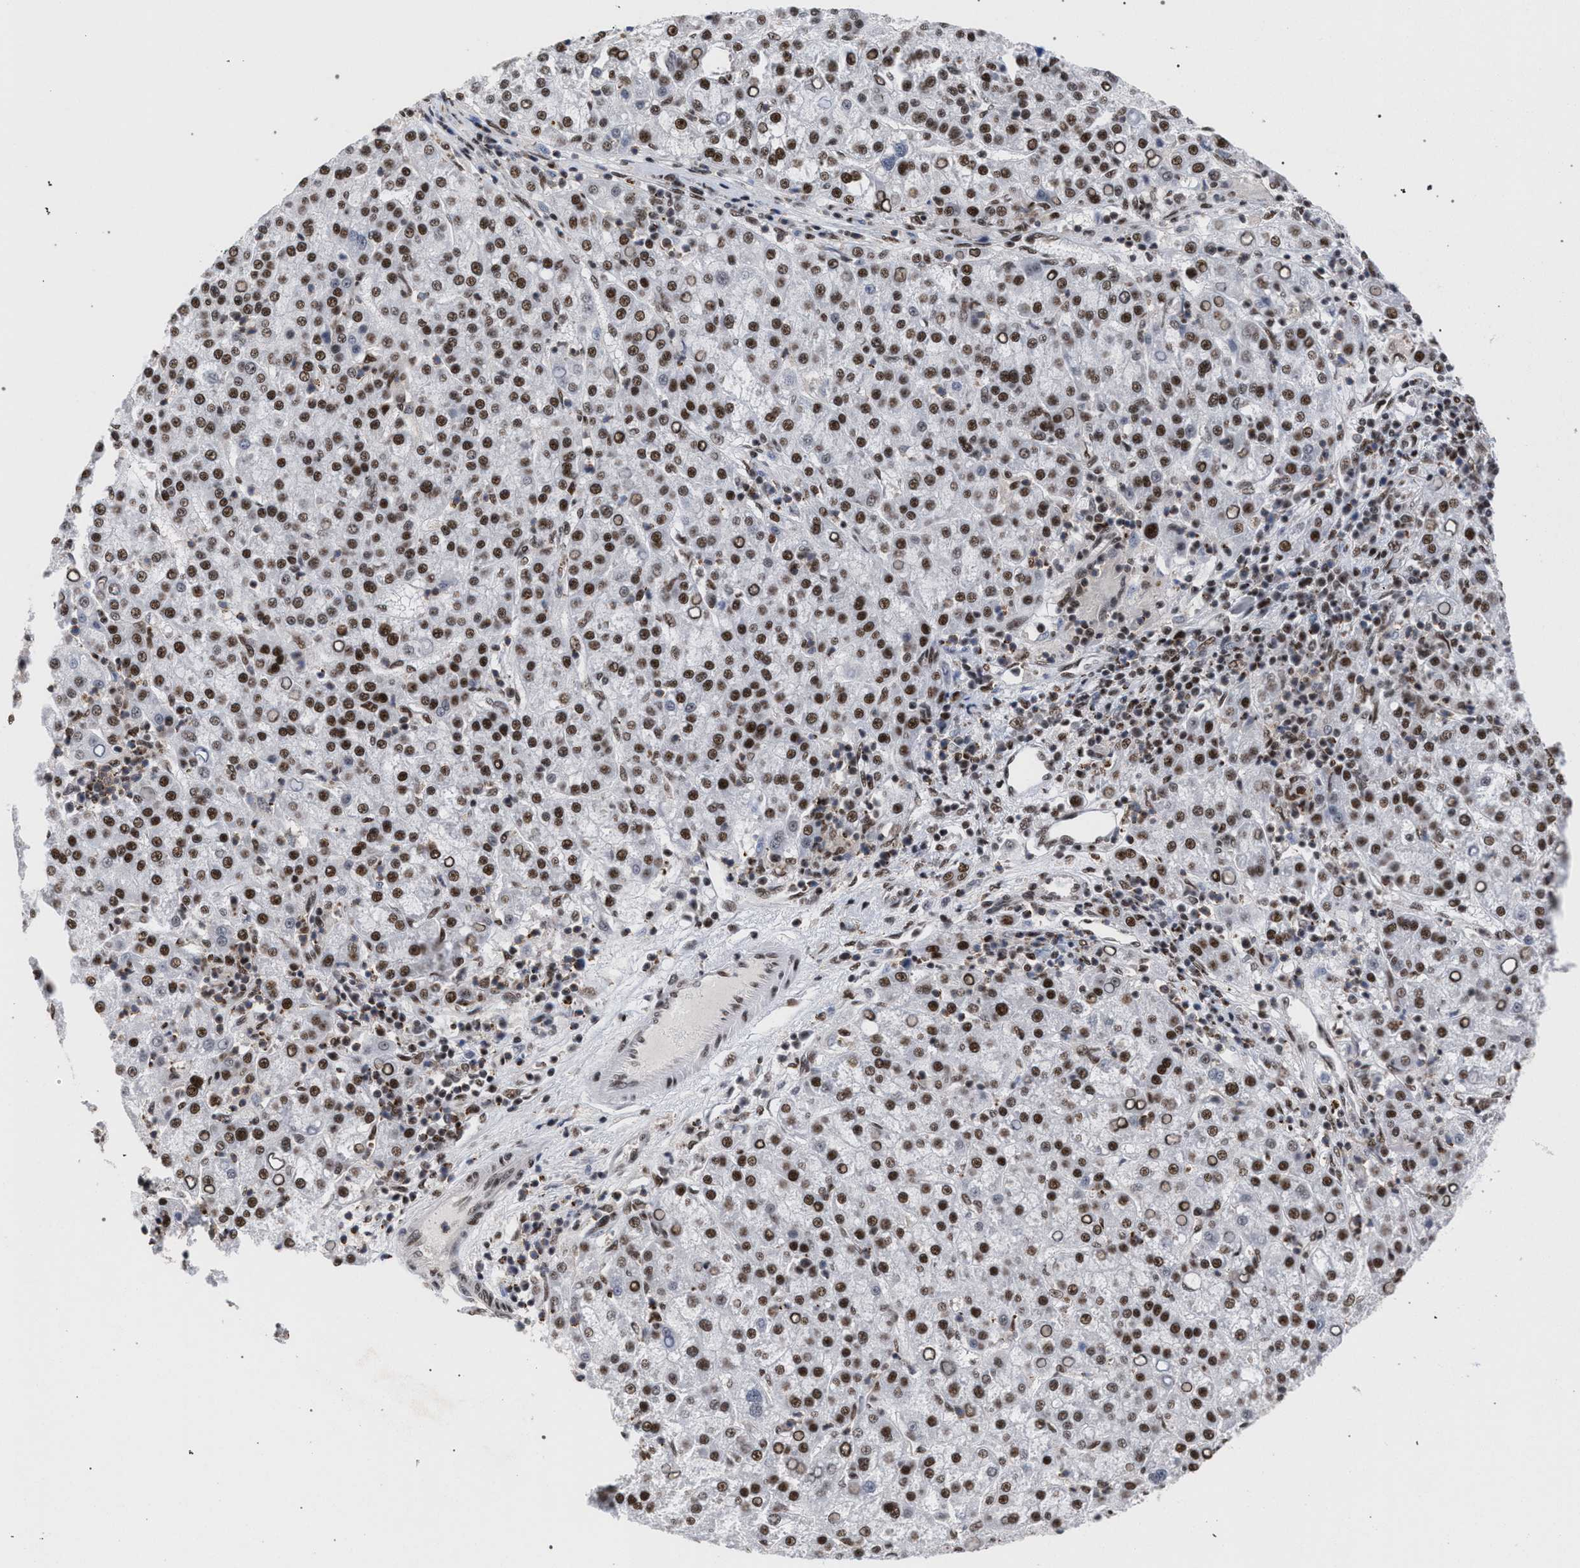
{"staining": {"intensity": "moderate", "quantity": ">75%", "location": "nuclear"}, "tissue": "liver cancer", "cell_type": "Tumor cells", "image_type": "cancer", "snomed": [{"axis": "morphology", "description": "Carcinoma, Hepatocellular, NOS"}, {"axis": "topography", "description": "Liver"}], "caption": "Liver cancer stained with a brown dye displays moderate nuclear positive expression in about >75% of tumor cells.", "gene": "SCAF4", "patient": {"sex": "female", "age": 58}}